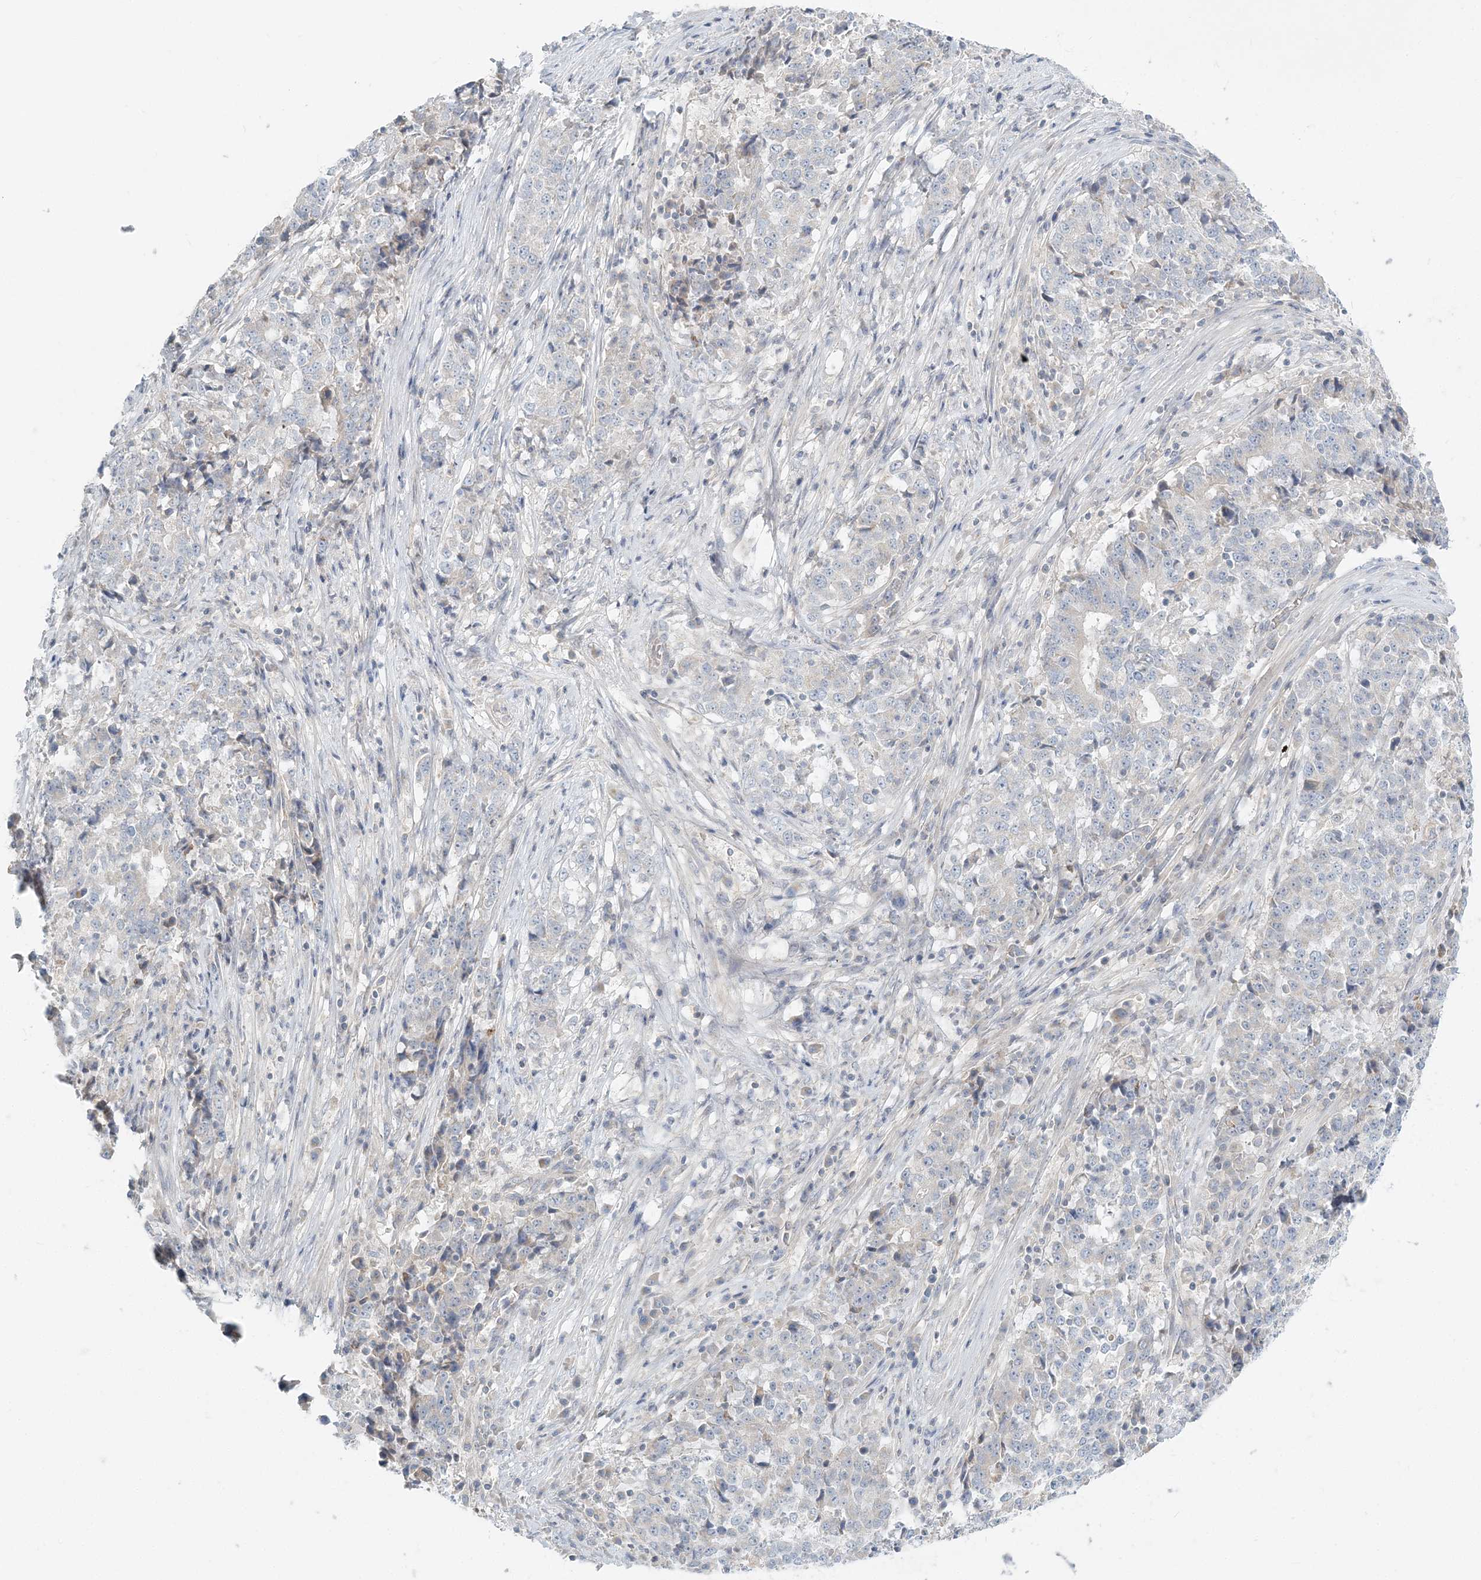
{"staining": {"intensity": "negative", "quantity": "none", "location": "none"}, "tissue": "stomach cancer", "cell_type": "Tumor cells", "image_type": "cancer", "snomed": [{"axis": "morphology", "description": "Adenocarcinoma, NOS"}, {"axis": "topography", "description": "Stomach"}], "caption": "This is an IHC image of human stomach adenocarcinoma. There is no positivity in tumor cells.", "gene": "NAA11", "patient": {"sex": "male", "age": 59}}